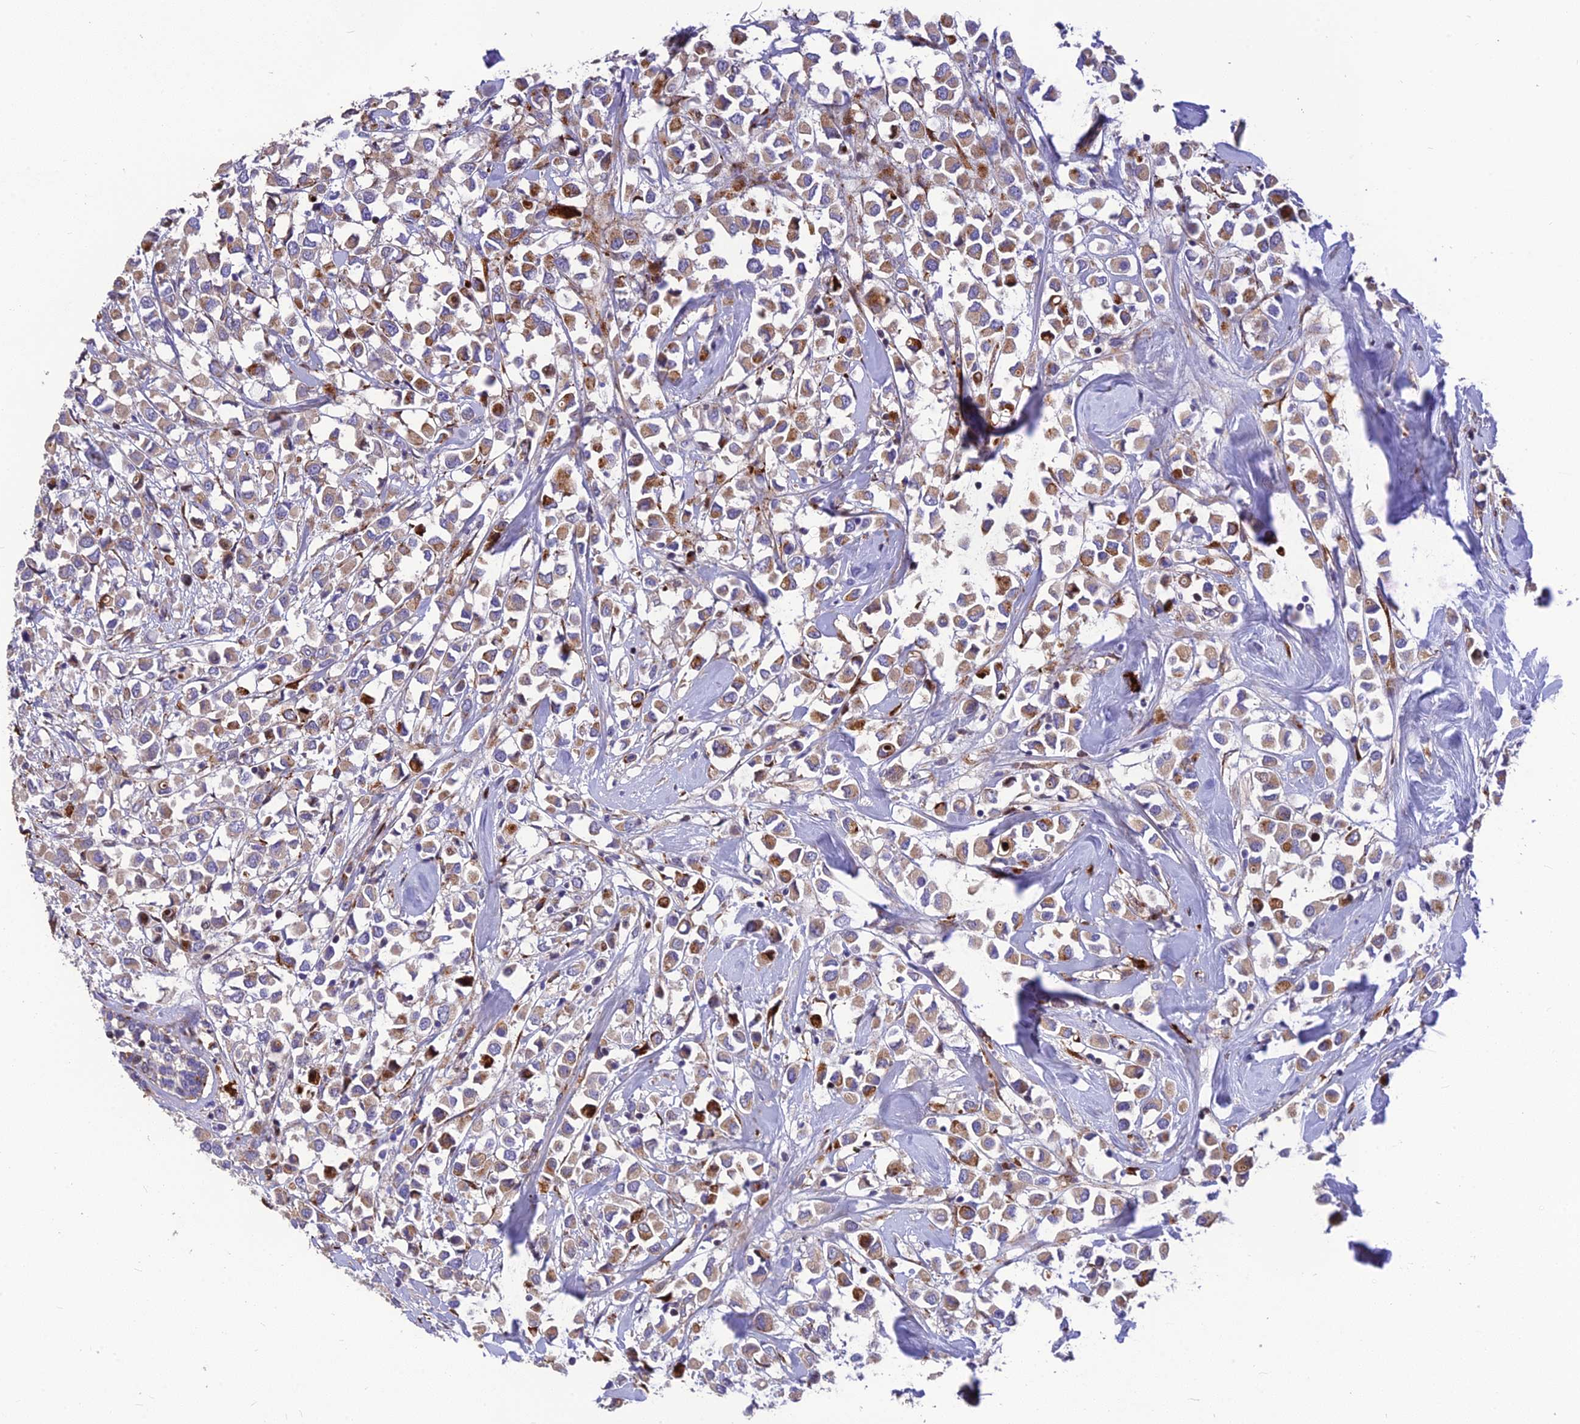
{"staining": {"intensity": "moderate", "quantity": ">75%", "location": "cytoplasmic/membranous"}, "tissue": "breast cancer", "cell_type": "Tumor cells", "image_type": "cancer", "snomed": [{"axis": "morphology", "description": "Duct carcinoma"}, {"axis": "topography", "description": "Breast"}], "caption": "Immunohistochemistry (IHC) micrograph of invasive ductal carcinoma (breast) stained for a protein (brown), which demonstrates medium levels of moderate cytoplasmic/membranous staining in about >75% of tumor cells.", "gene": "CPSF4L", "patient": {"sex": "female", "age": 61}}